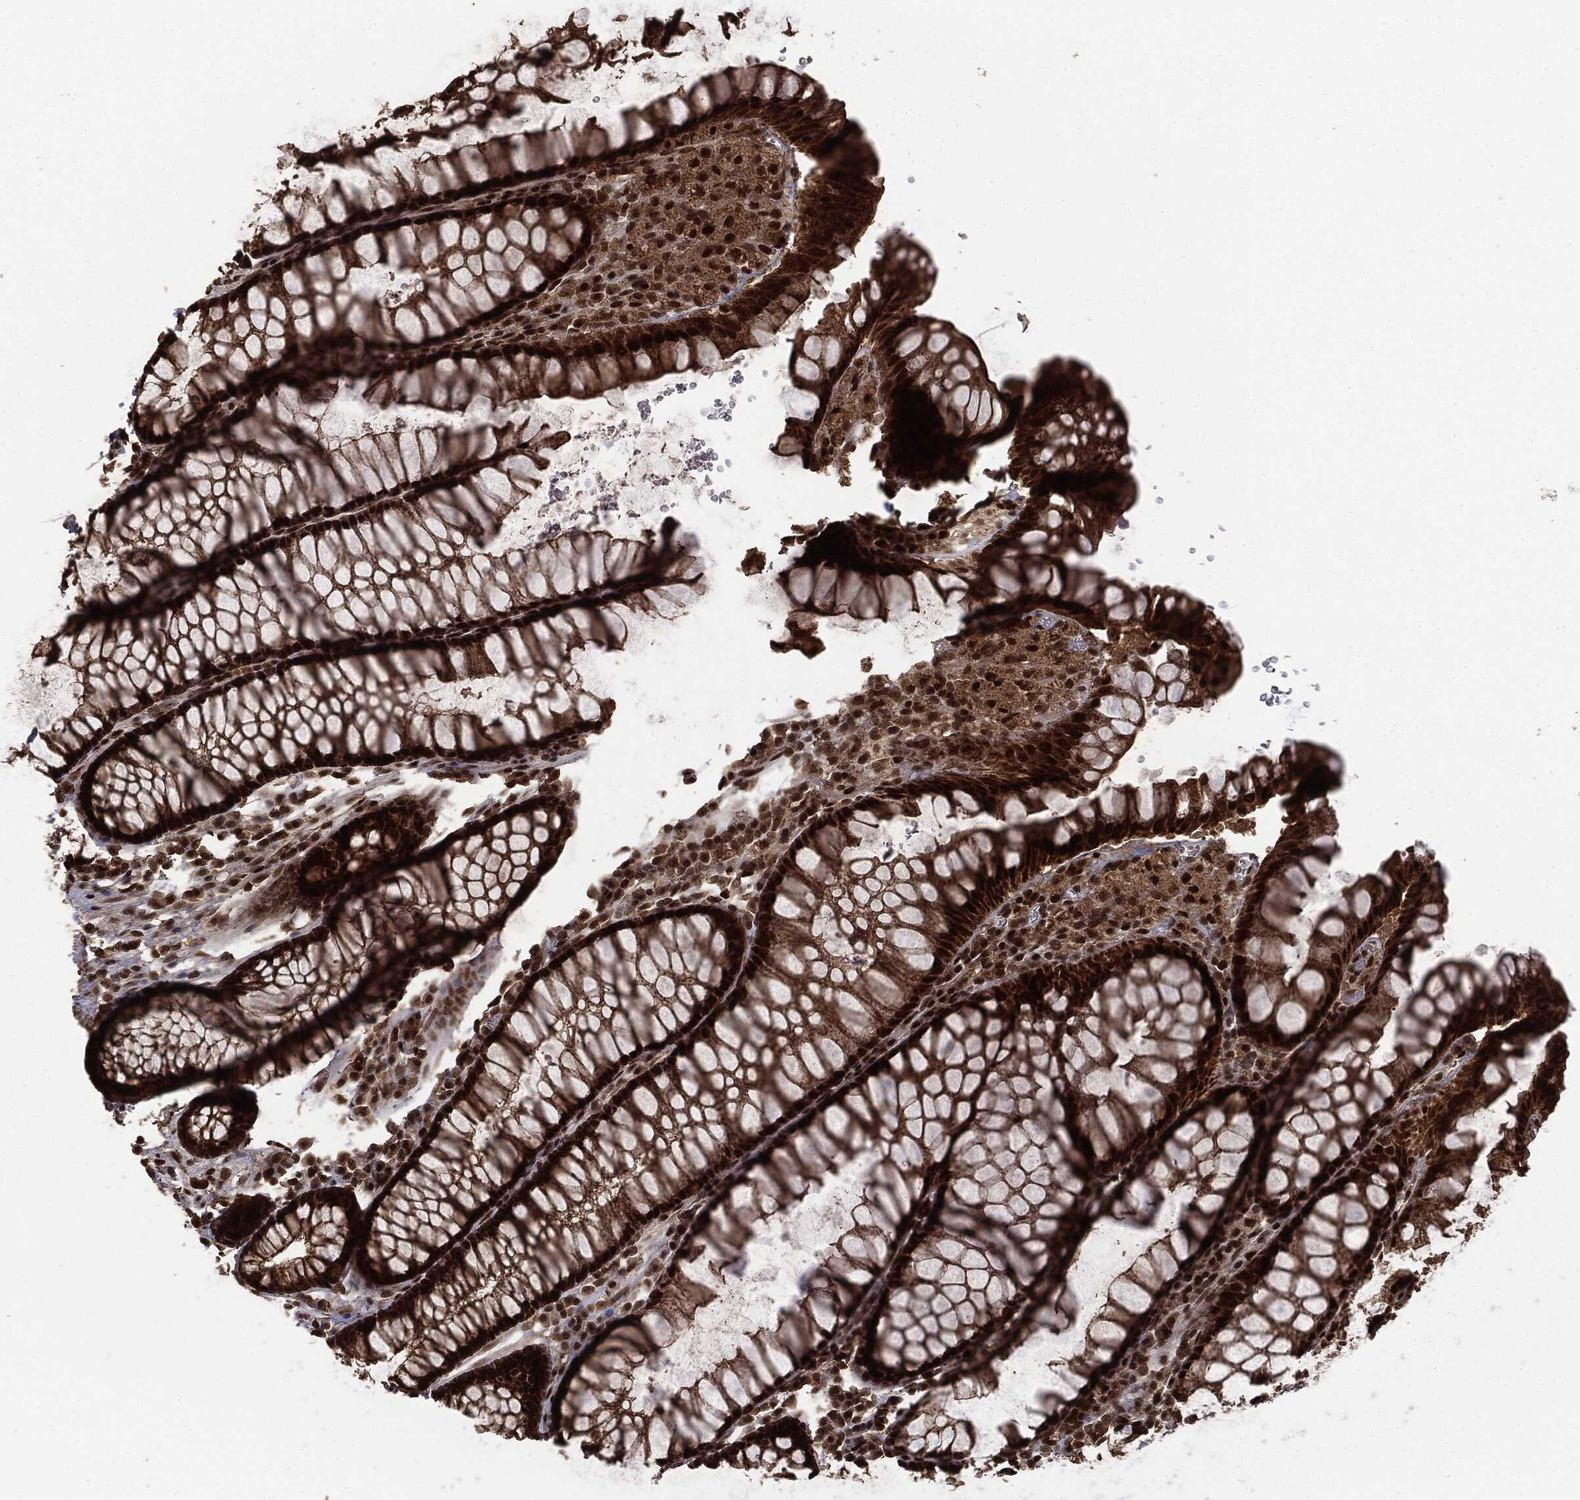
{"staining": {"intensity": "strong", "quantity": ">75%", "location": "cytoplasmic/membranous,nuclear"}, "tissue": "rectum", "cell_type": "Glandular cells", "image_type": "normal", "snomed": [{"axis": "morphology", "description": "Normal tissue, NOS"}, {"axis": "topography", "description": "Rectum"}], "caption": "An immunohistochemistry photomicrograph of benign tissue is shown. Protein staining in brown highlights strong cytoplasmic/membranous,nuclear positivity in rectum within glandular cells. The protein of interest is shown in brown color, while the nuclei are stained blue.", "gene": "CTDP1", "patient": {"sex": "female", "age": 68}}